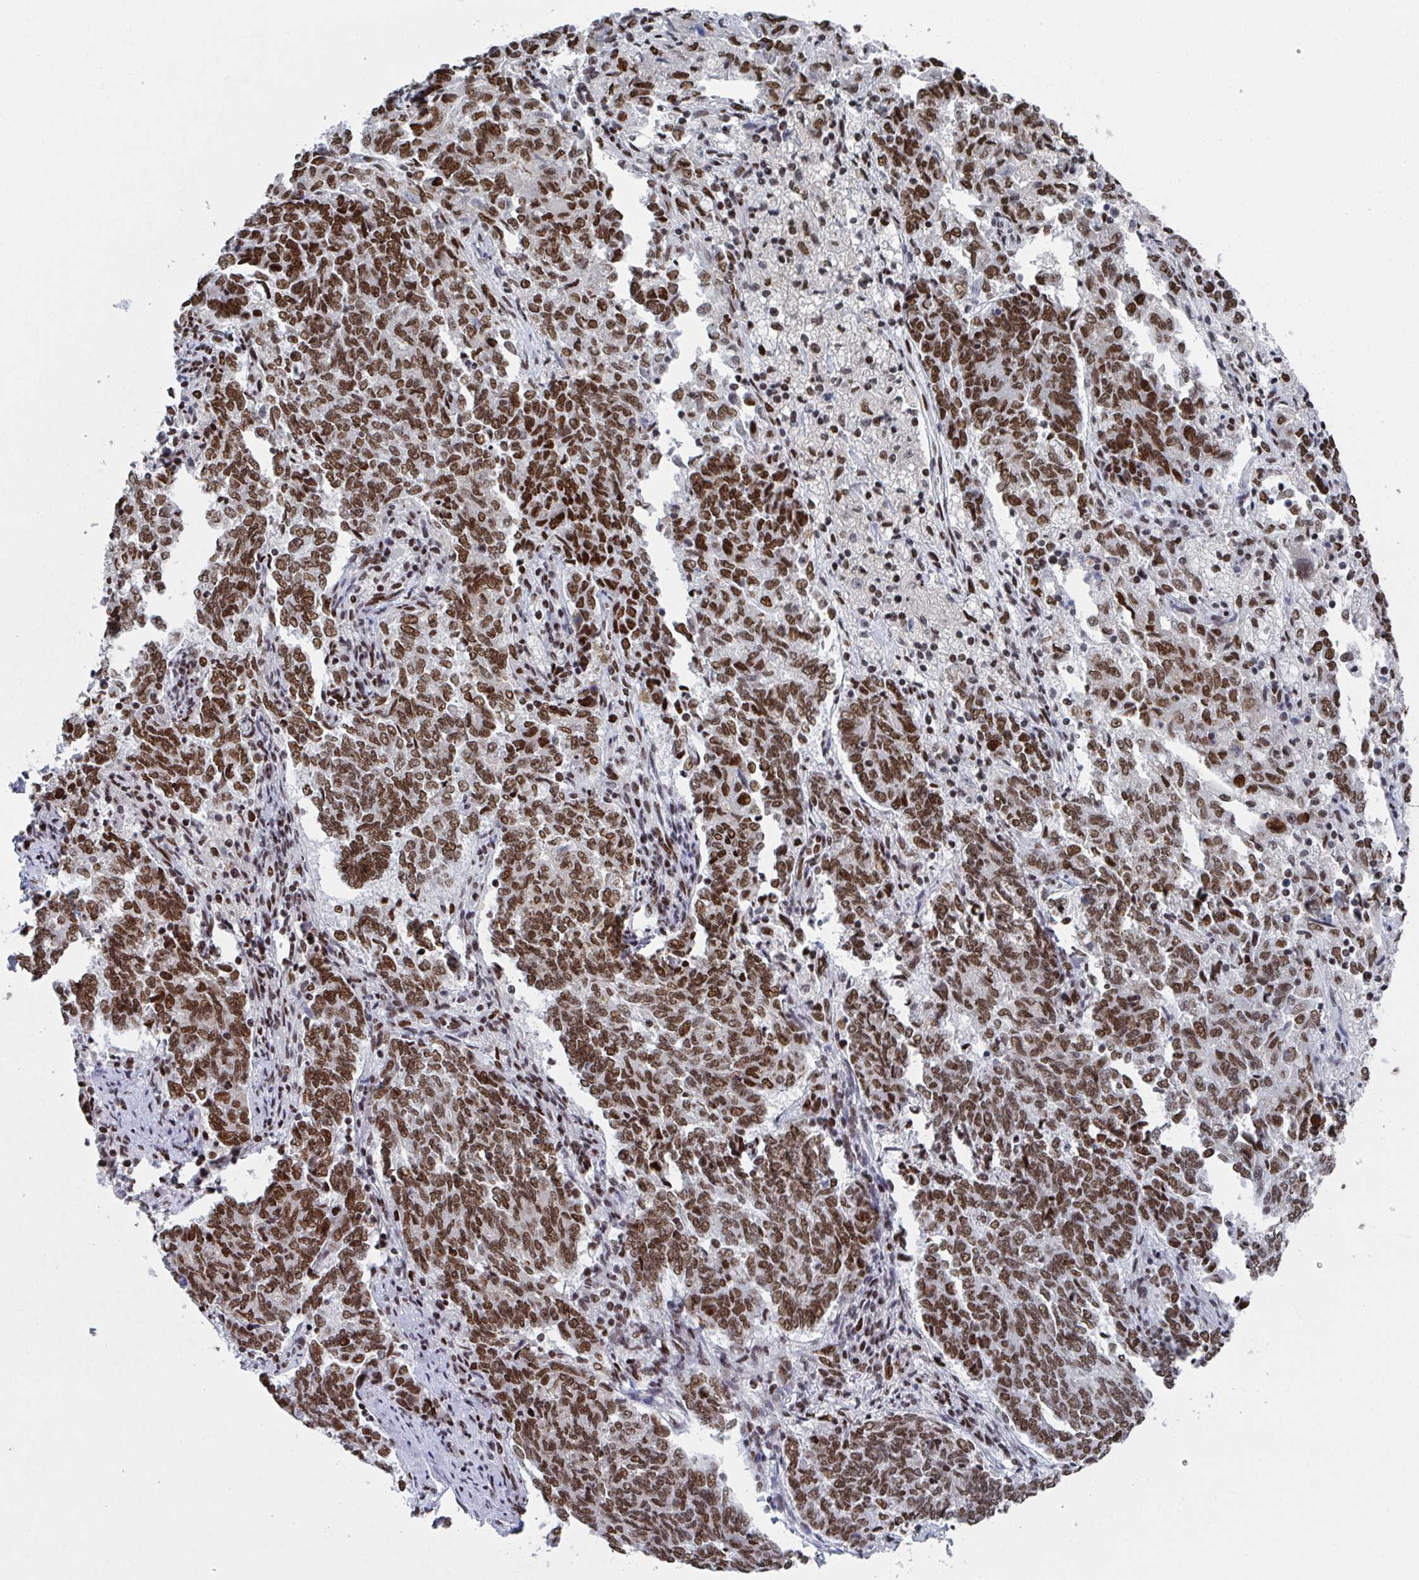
{"staining": {"intensity": "strong", "quantity": ">75%", "location": "nuclear"}, "tissue": "endometrial cancer", "cell_type": "Tumor cells", "image_type": "cancer", "snomed": [{"axis": "morphology", "description": "Adenocarcinoma, NOS"}, {"axis": "topography", "description": "Endometrium"}], "caption": "Brown immunohistochemical staining in human endometrial cancer shows strong nuclear expression in about >75% of tumor cells.", "gene": "ZNF607", "patient": {"sex": "female", "age": 80}}